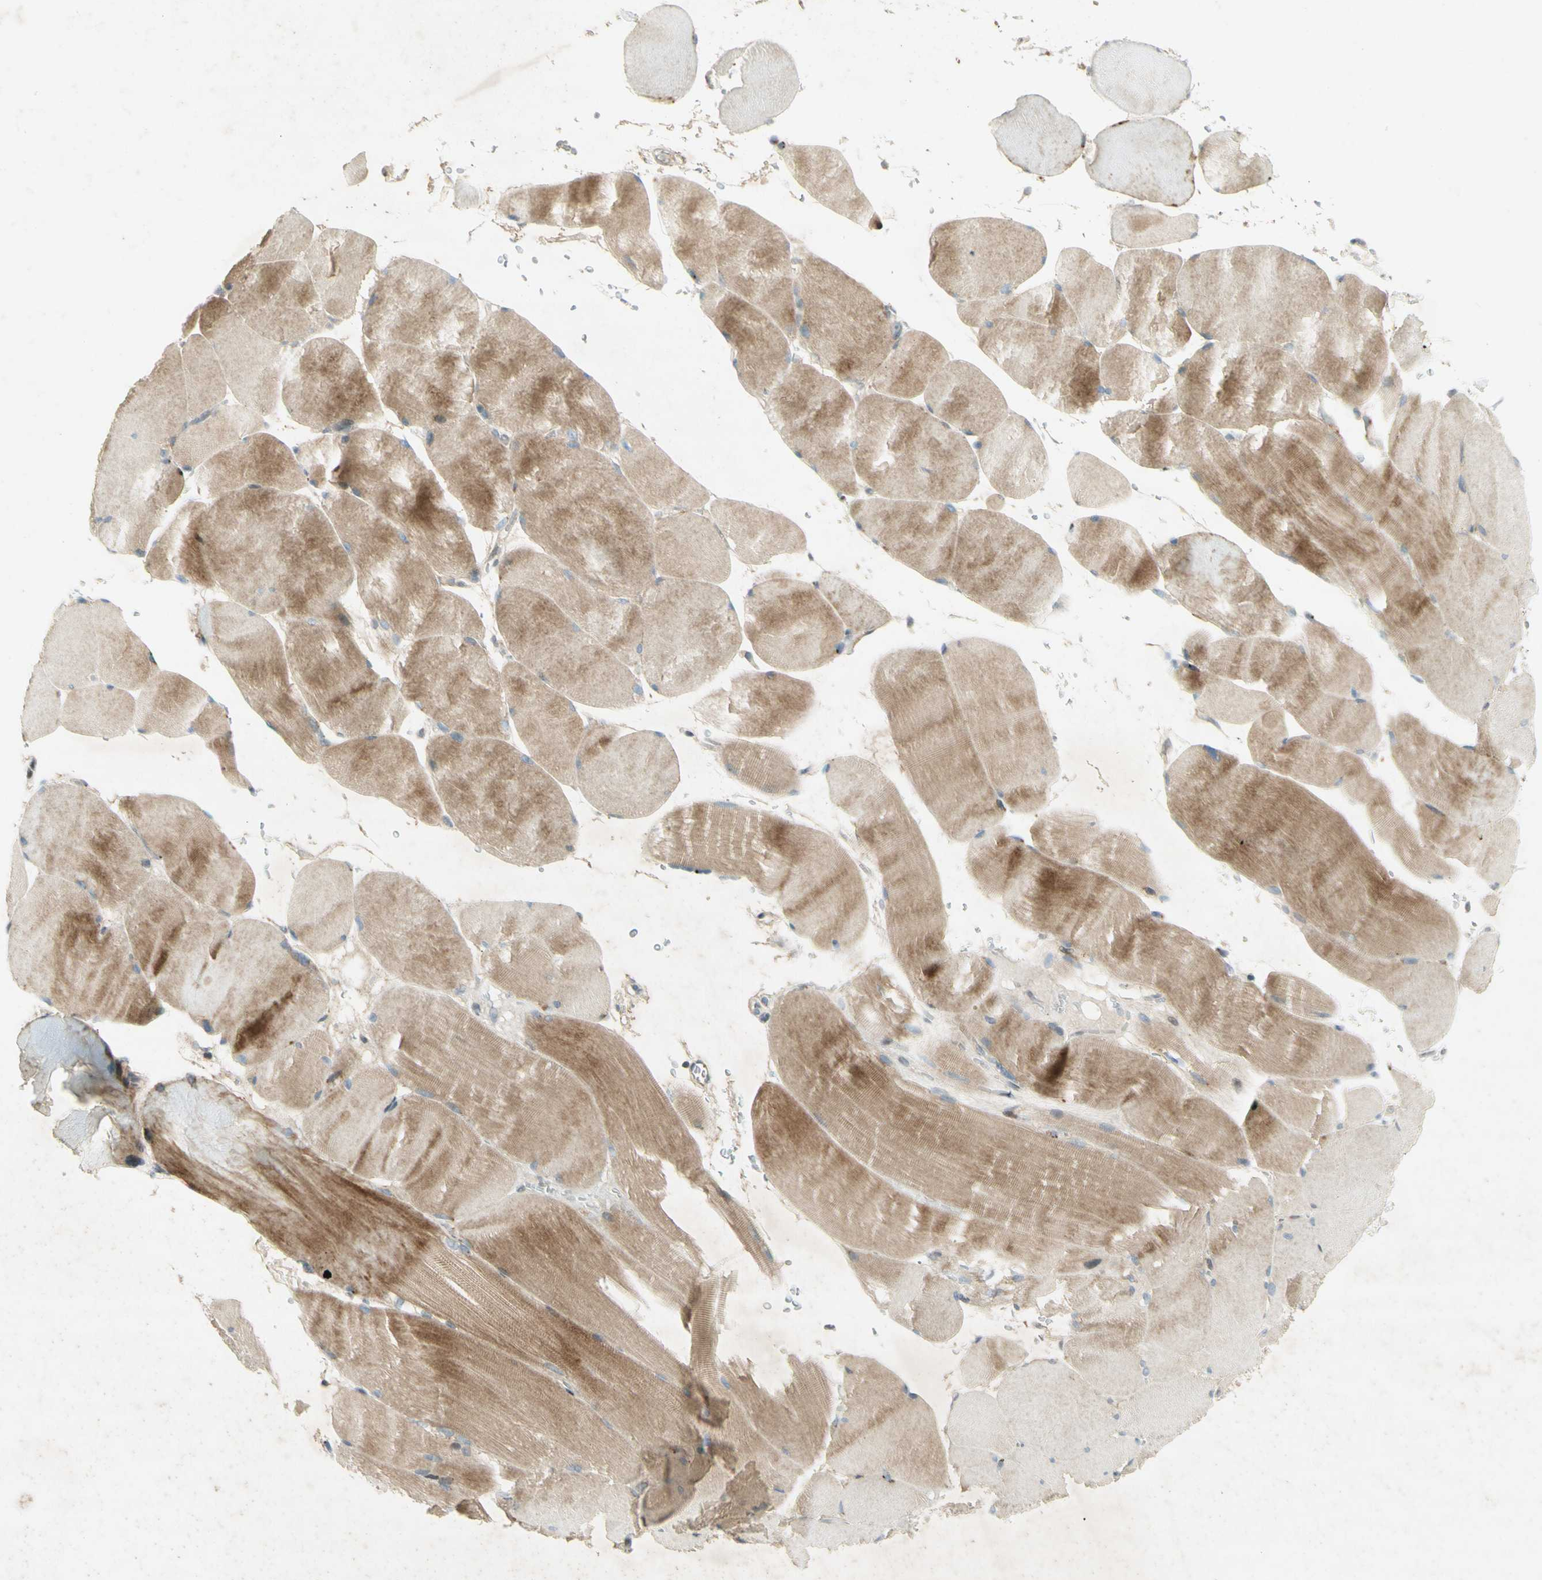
{"staining": {"intensity": "moderate", "quantity": "25%-75%", "location": "cytoplasmic/membranous"}, "tissue": "skeletal muscle", "cell_type": "Myocytes", "image_type": "normal", "snomed": [{"axis": "morphology", "description": "Normal tissue, NOS"}, {"axis": "topography", "description": "Skin"}, {"axis": "topography", "description": "Skeletal muscle"}], "caption": "A medium amount of moderate cytoplasmic/membranous staining is appreciated in approximately 25%-75% of myocytes in benign skeletal muscle. (brown staining indicates protein expression, while blue staining denotes nuclei).", "gene": "ETF1", "patient": {"sex": "male", "age": 83}}